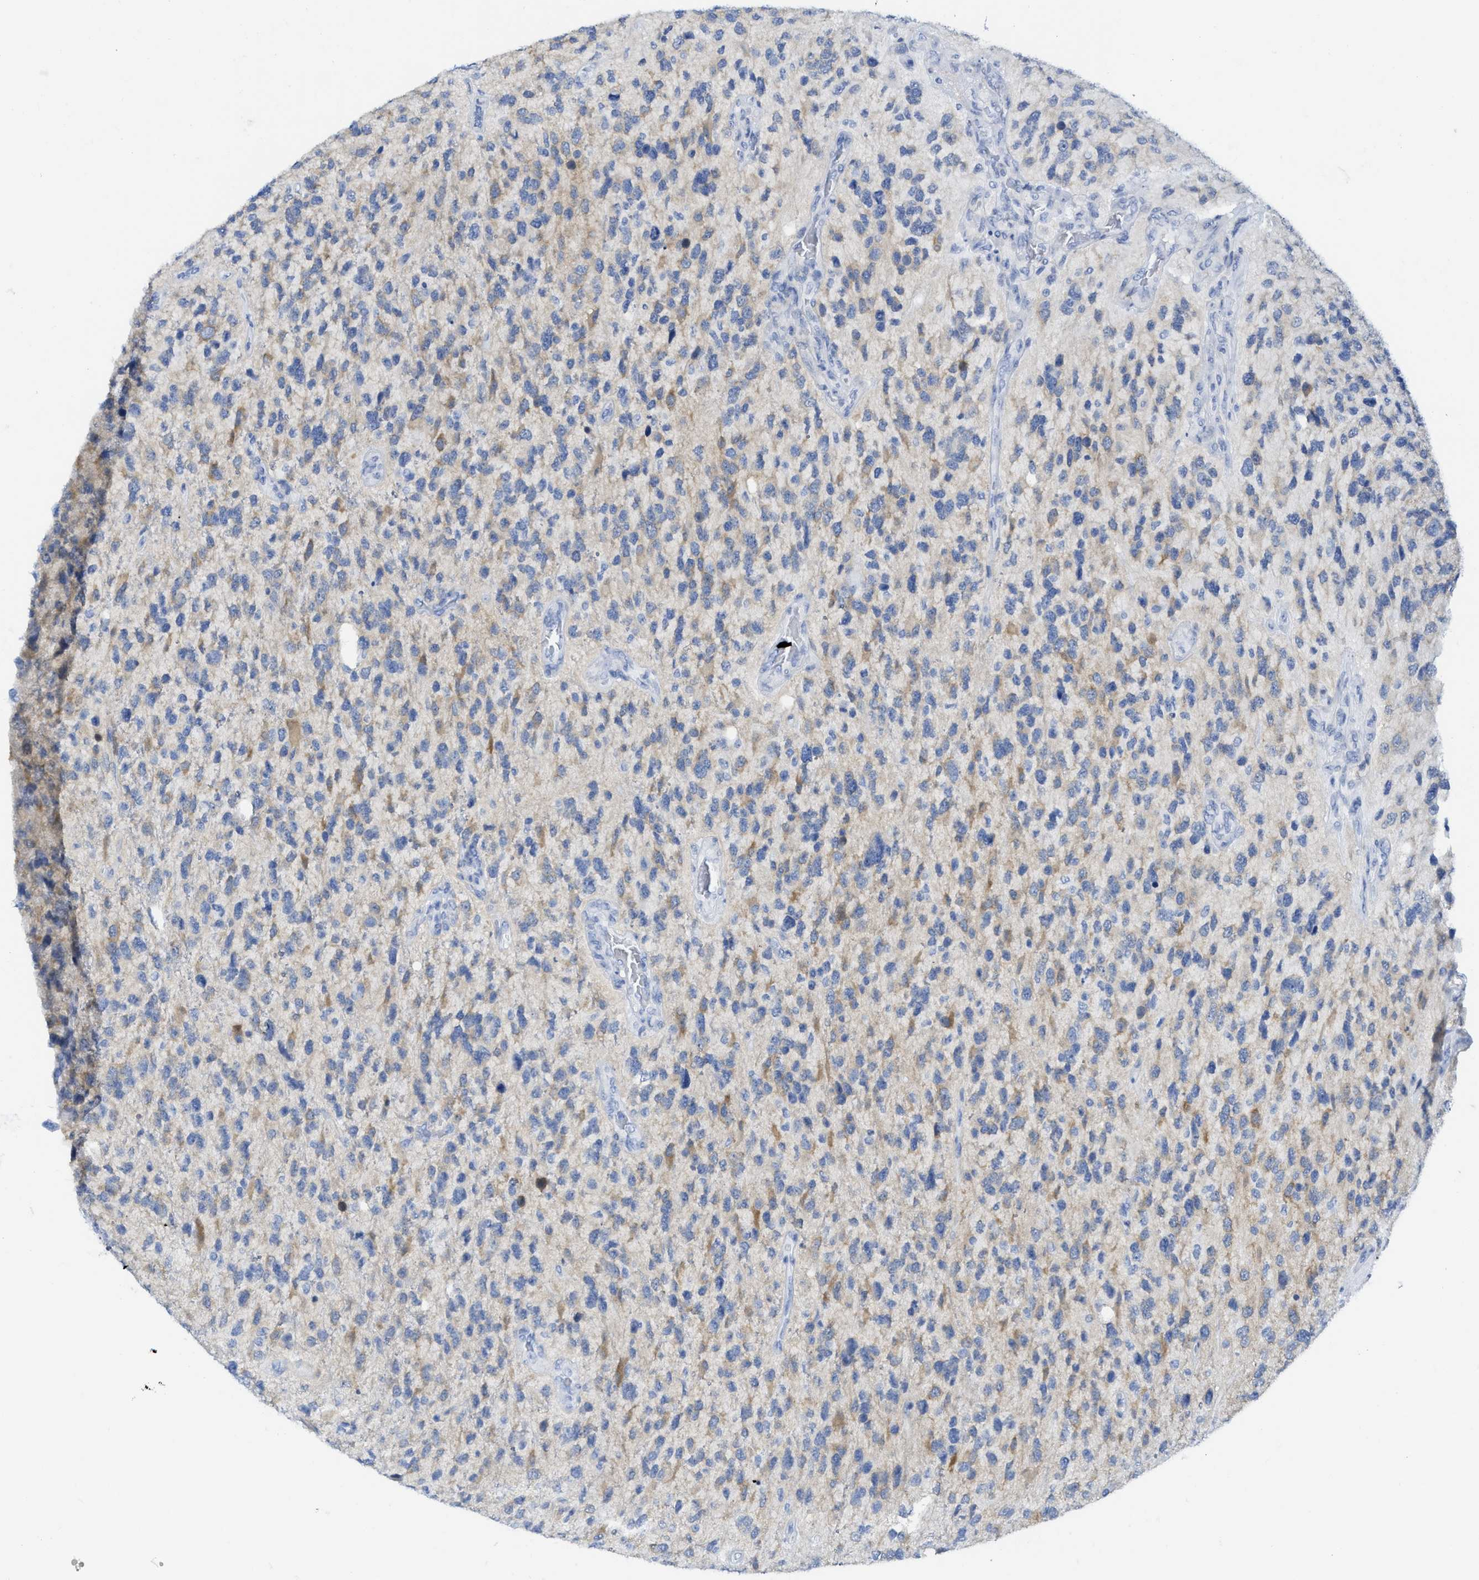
{"staining": {"intensity": "moderate", "quantity": "25%-75%", "location": "cytoplasmic/membranous"}, "tissue": "glioma", "cell_type": "Tumor cells", "image_type": "cancer", "snomed": [{"axis": "morphology", "description": "Glioma, malignant, High grade"}, {"axis": "topography", "description": "Brain"}], "caption": "Glioma stained with a brown dye demonstrates moderate cytoplasmic/membranous positive positivity in about 25%-75% of tumor cells.", "gene": "TUB", "patient": {"sex": "female", "age": 58}}